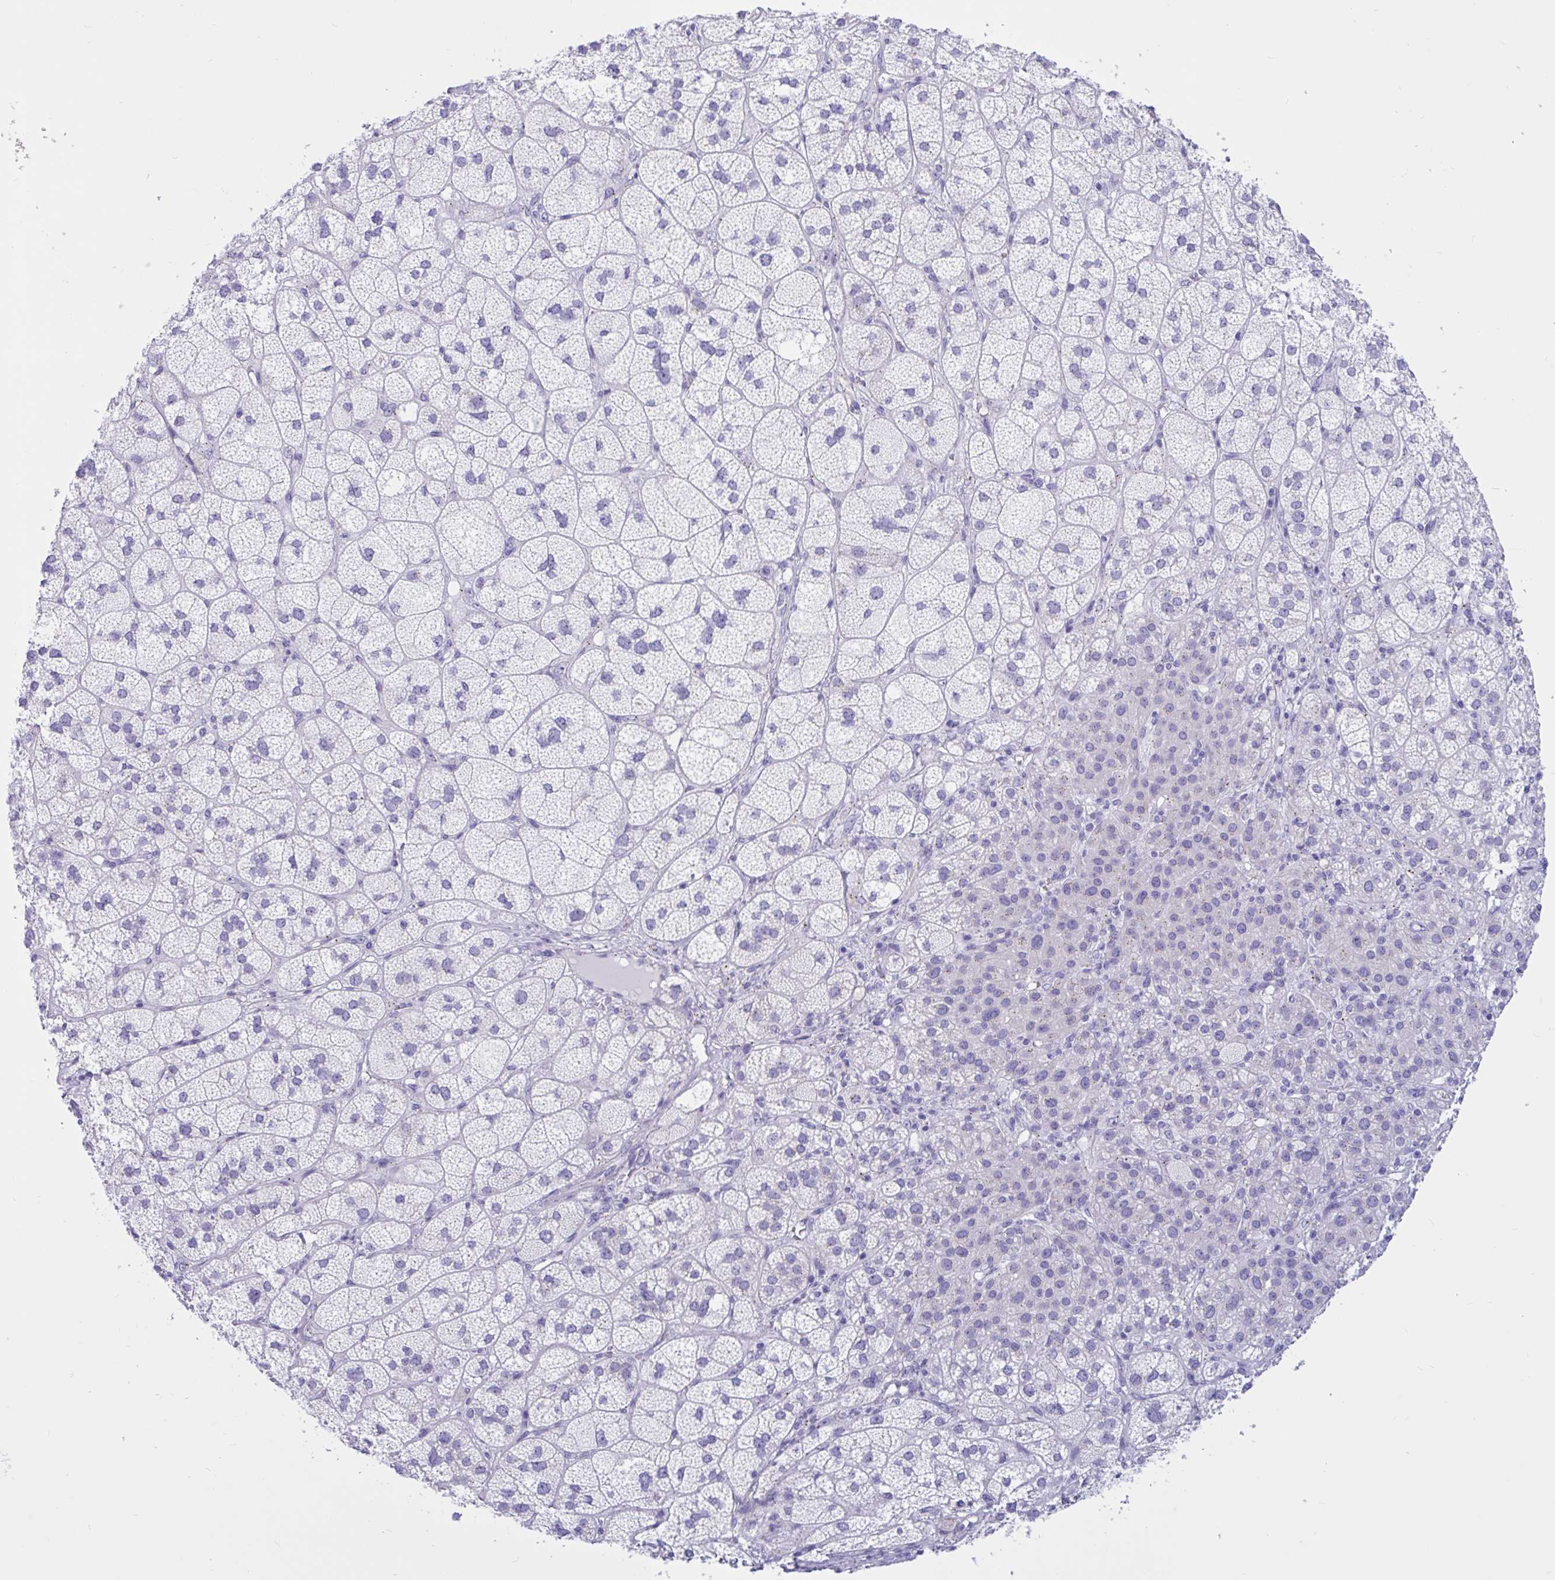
{"staining": {"intensity": "weak", "quantity": "<25%", "location": "cytoplasmic/membranous"}, "tissue": "adrenal gland", "cell_type": "Glandular cells", "image_type": "normal", "snomed": [{"axis": "morphology", "description": "Normal tissue, NOS"}, {"axis": "topography", "description": "Adrenal gland"}], "caption": "The micrograph shows no staining of glandular cells in normal adrenal gland. Nuclei are stained in blue.", "gene": "RNASE3", "patient": {"sex": "female", "age": 60}}